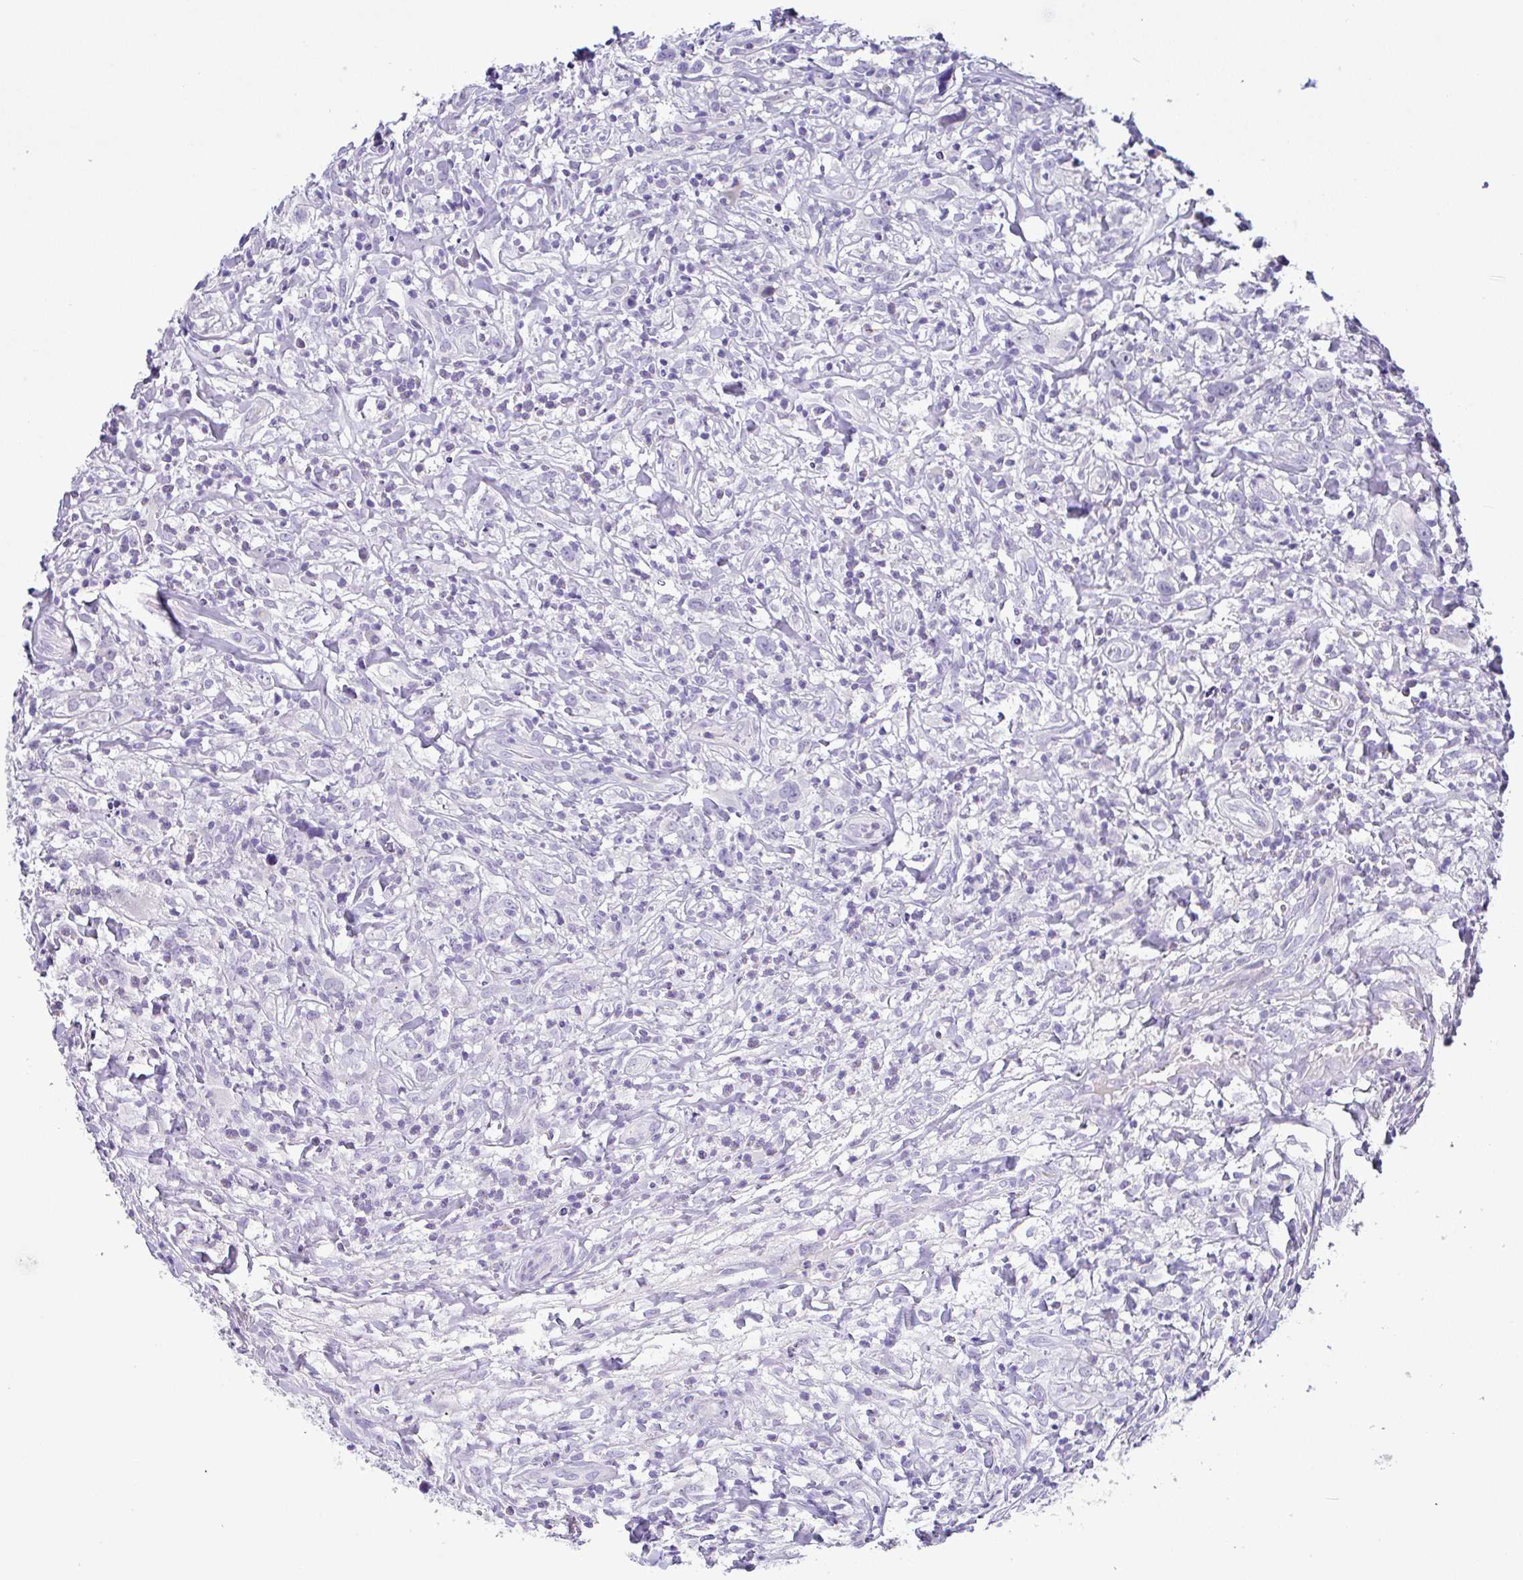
{"staining": {"intensity": "negative", "quantity": "none", "location": "none"}, "tissue": "lymphoma", "cell_type": "Tumor cells", "image_type": "cancer", "snomed": [{"axis": "morphology", "description": "Hodgkin's disease, NOS"}, {"axis": "topography", "description": "No Tissue"}], "caption": "The image demonstrates no significant staining in tumor cells of Hodgkin's disease. The staining is performed using DAB (3,3'-diaminobenzidine) brown chromogen with nuclei counter-stained in using hematoxylin.", "gene": "SERPINE3", "patient": {"sex": "female", "age": 21}}